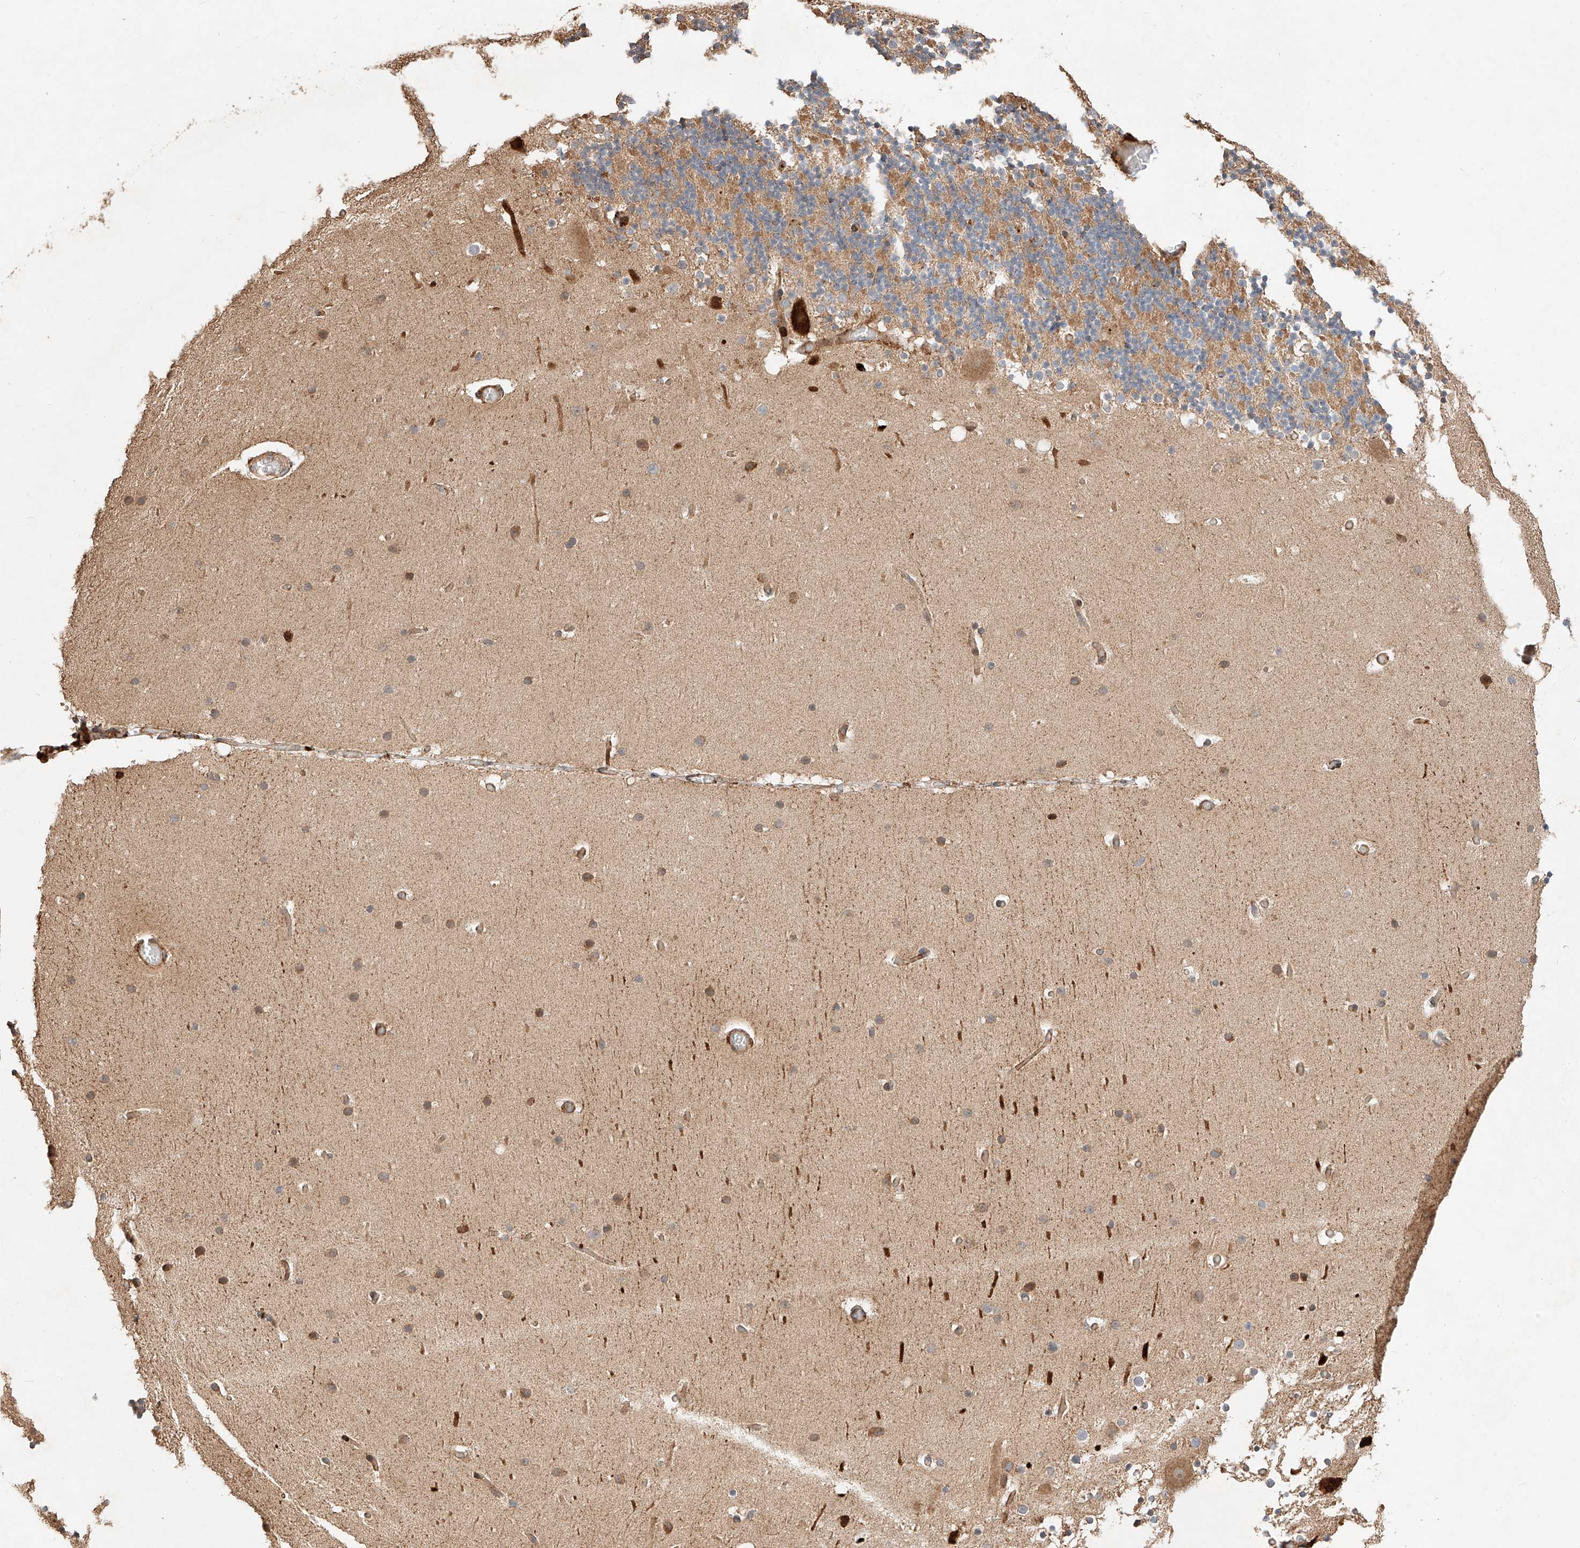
{"staining": {"intensity": "moderate", "quantity": ">75%", "location": "cytoplasmic/membranous"}, "tissue": "cerebellum", "cell_type": "Cells in granular layer", "image_type": "normal", "snomed": [{"axis": "morphology", "description": "Normal tissue, NOS"}, {"axis": "topography", "description": "Cerebellum"}], "caption": "A brown stain highlights moderate cytoplasmic/membranous staining of a protein in cells in granular layer of benign human cerebellum.", "gene": "ZNF84", "patient": {"sex": "male", "age": 57}}